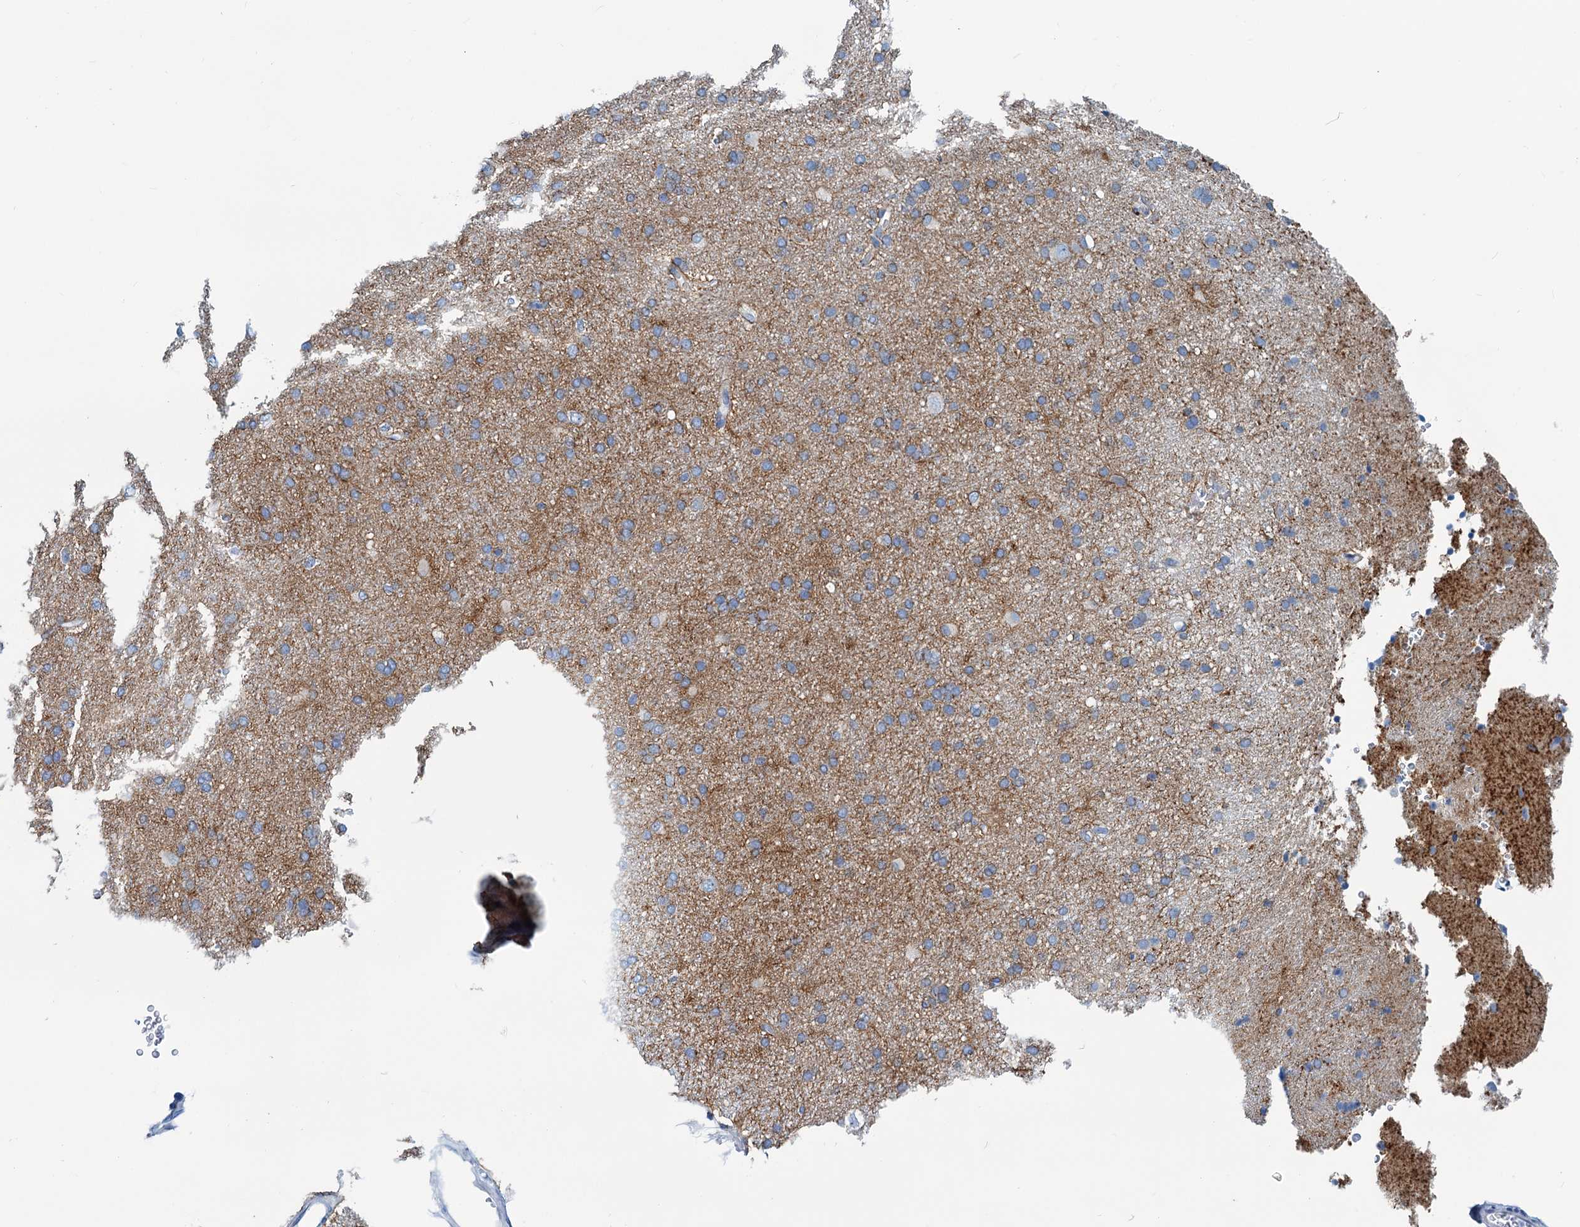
{"staining": {"intensity": "moderate", "quantity": ">75%", "location": "cytoplasmic/membranous"}, "tissue": "cerebral cortex", "cell_type": "Endothelial cells", "image_type": "normal", "snomed": [{"axis": "morphology", "description": "Normal tissue, NOS"}, {"axis": "topography", "description": "Cerebral cortex"}], "caption": "Cerebral cortex stained with DAB (3,3'-diaminobenzidine) IHC demonstrates medium levels of moderate cytoplasmic/membranous positivity in about >75% of endothelial cells.", "gene": "SLC1A3", "patient": {"sex": "male", "age": 62}}